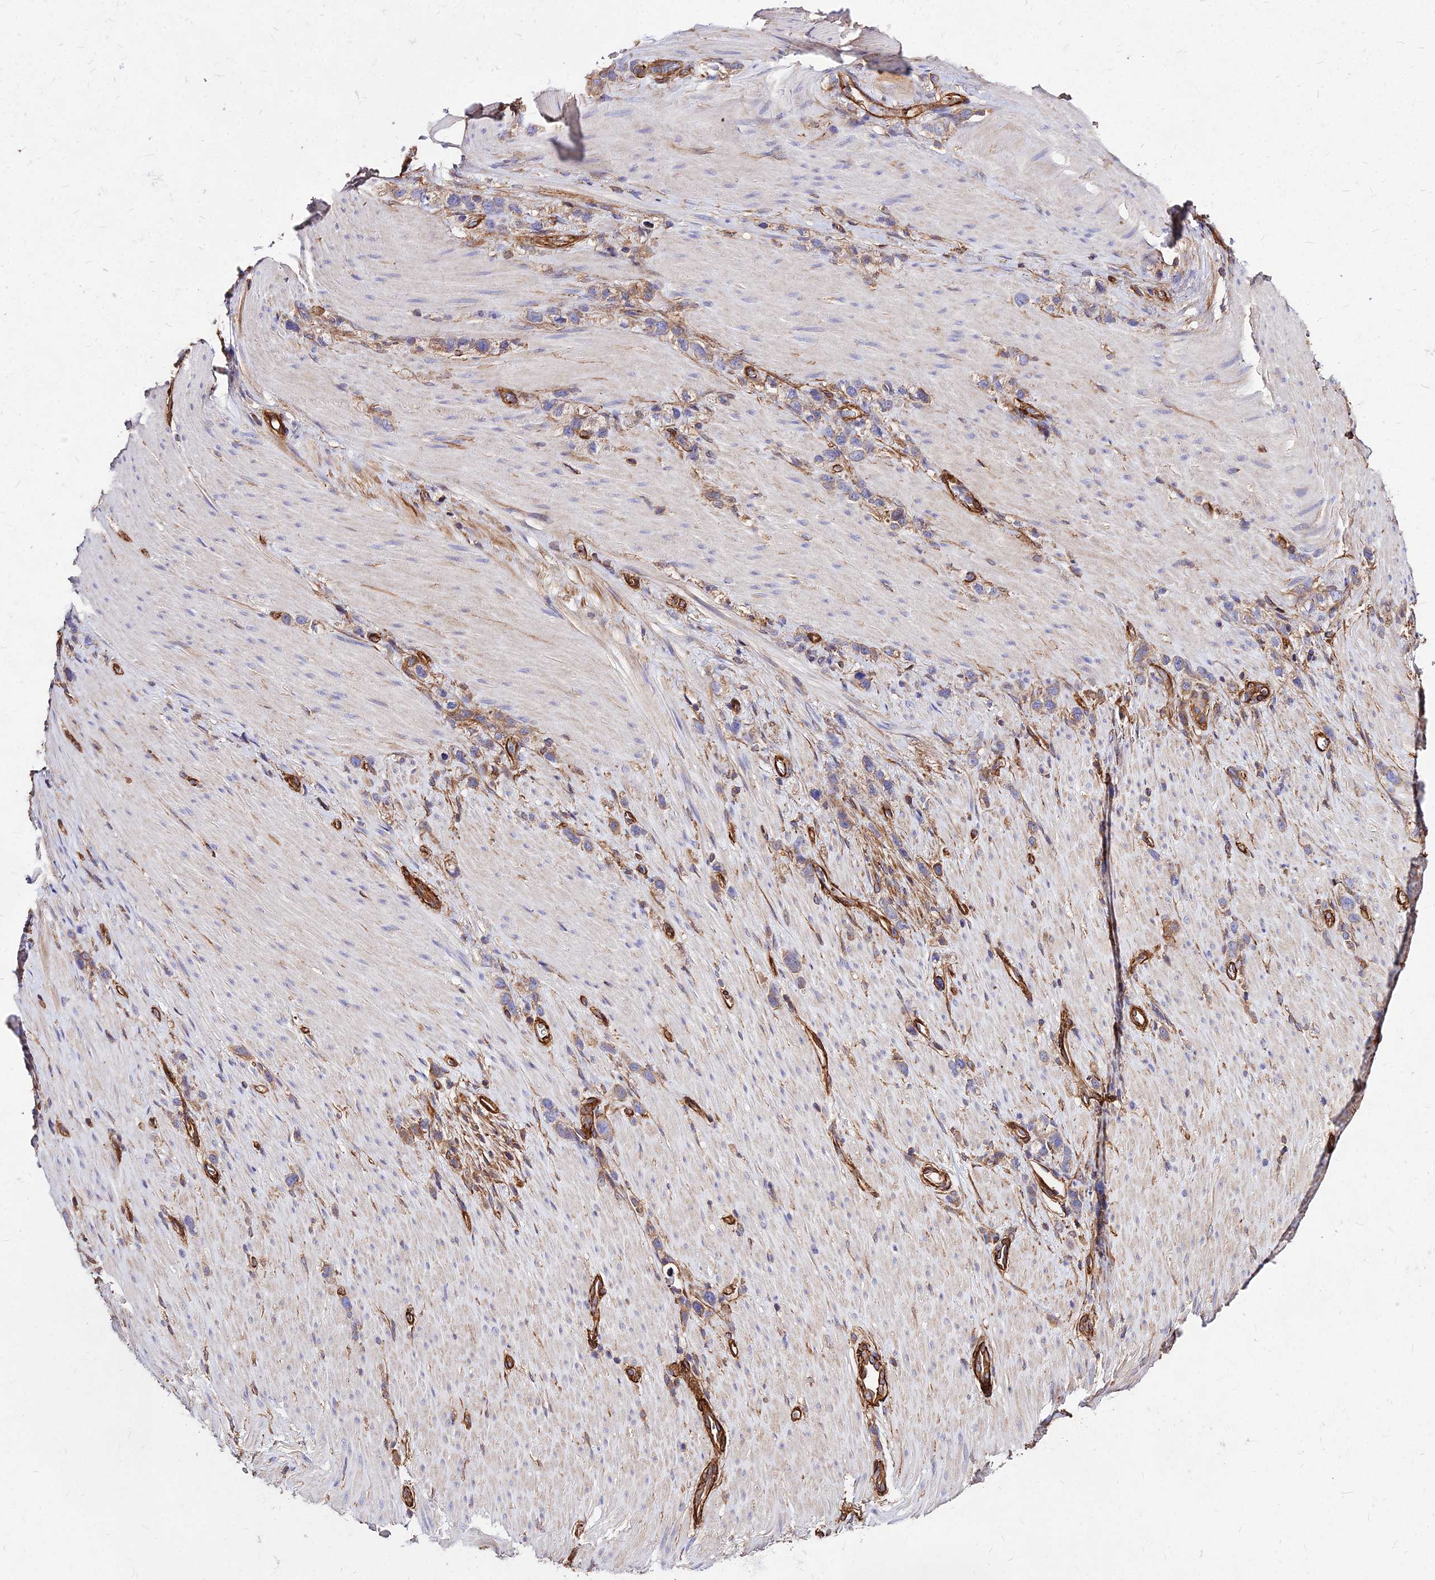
{"staining": {"intensity": "weak", "quantity": "<25%", "location": "cytoplasmic/membranous"}, "tissue": "stomach cancer", "cell_type": "Tumor cells", "image_type": "cancer", "snomed": [{"axis": "morphology", "description": "Adenocarcinoma, NOS"}, {"axis": "topography", "description": "Stomach"}], "caption": "The histopathology image shows no staining of tumor cells in stomach cancer (adenocarcinoma).", "gene": "EFCC1", "patient": {"sex": "female", "age": 65}}